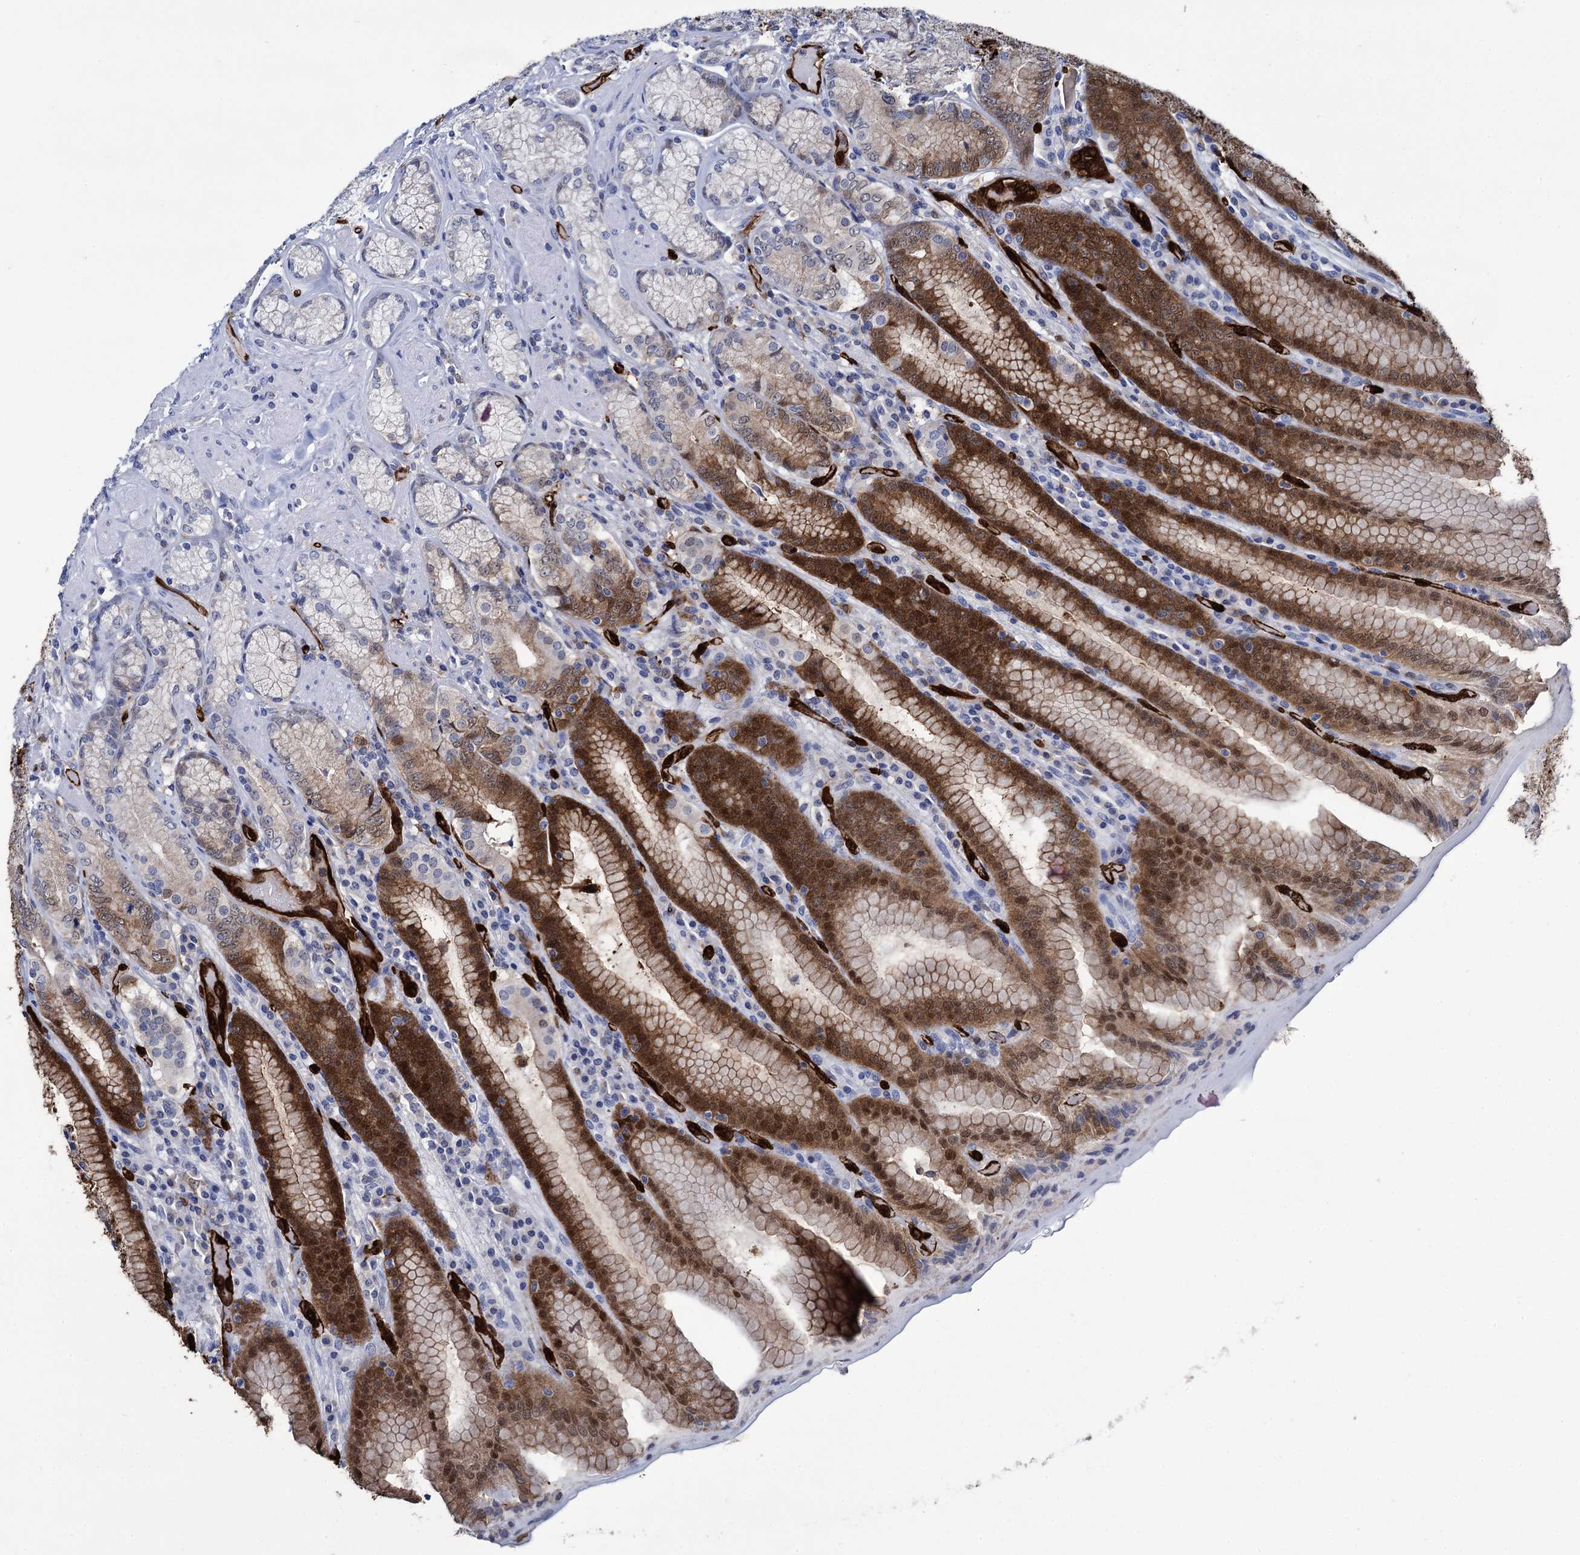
{"staining": {"intensity": "strong", "quantity": "25%-75%", "location": "cytoplasmic/membranous,nuclear"}, "tissue": "stomach", "cell_type": "Glandular cells", "image_type": "normal", "snomed": [{"axis": "morphology", "description": "Normal tissue, NOS"}, {"axis": "topography", "description": "Stomach, upper"}, {"axis": "topography", "description": "Stomach, lower"}], "caption": "Immunohistochemistry (IHC) (DAB (3,3'-diaminobenzidine)) staining of unremarkable stomach demonstrates strong cytoplasmic/membranous,nuclear protein positivity in about 25%-75% of glandular cells. The staining was performed using DAB to visualize the protein expression in brown, while the nuclei were stained in blue with hematoxylin (Magnification: 20x).", "gene": "FABP5", "patient": {"sex": "female", "age": 76}}